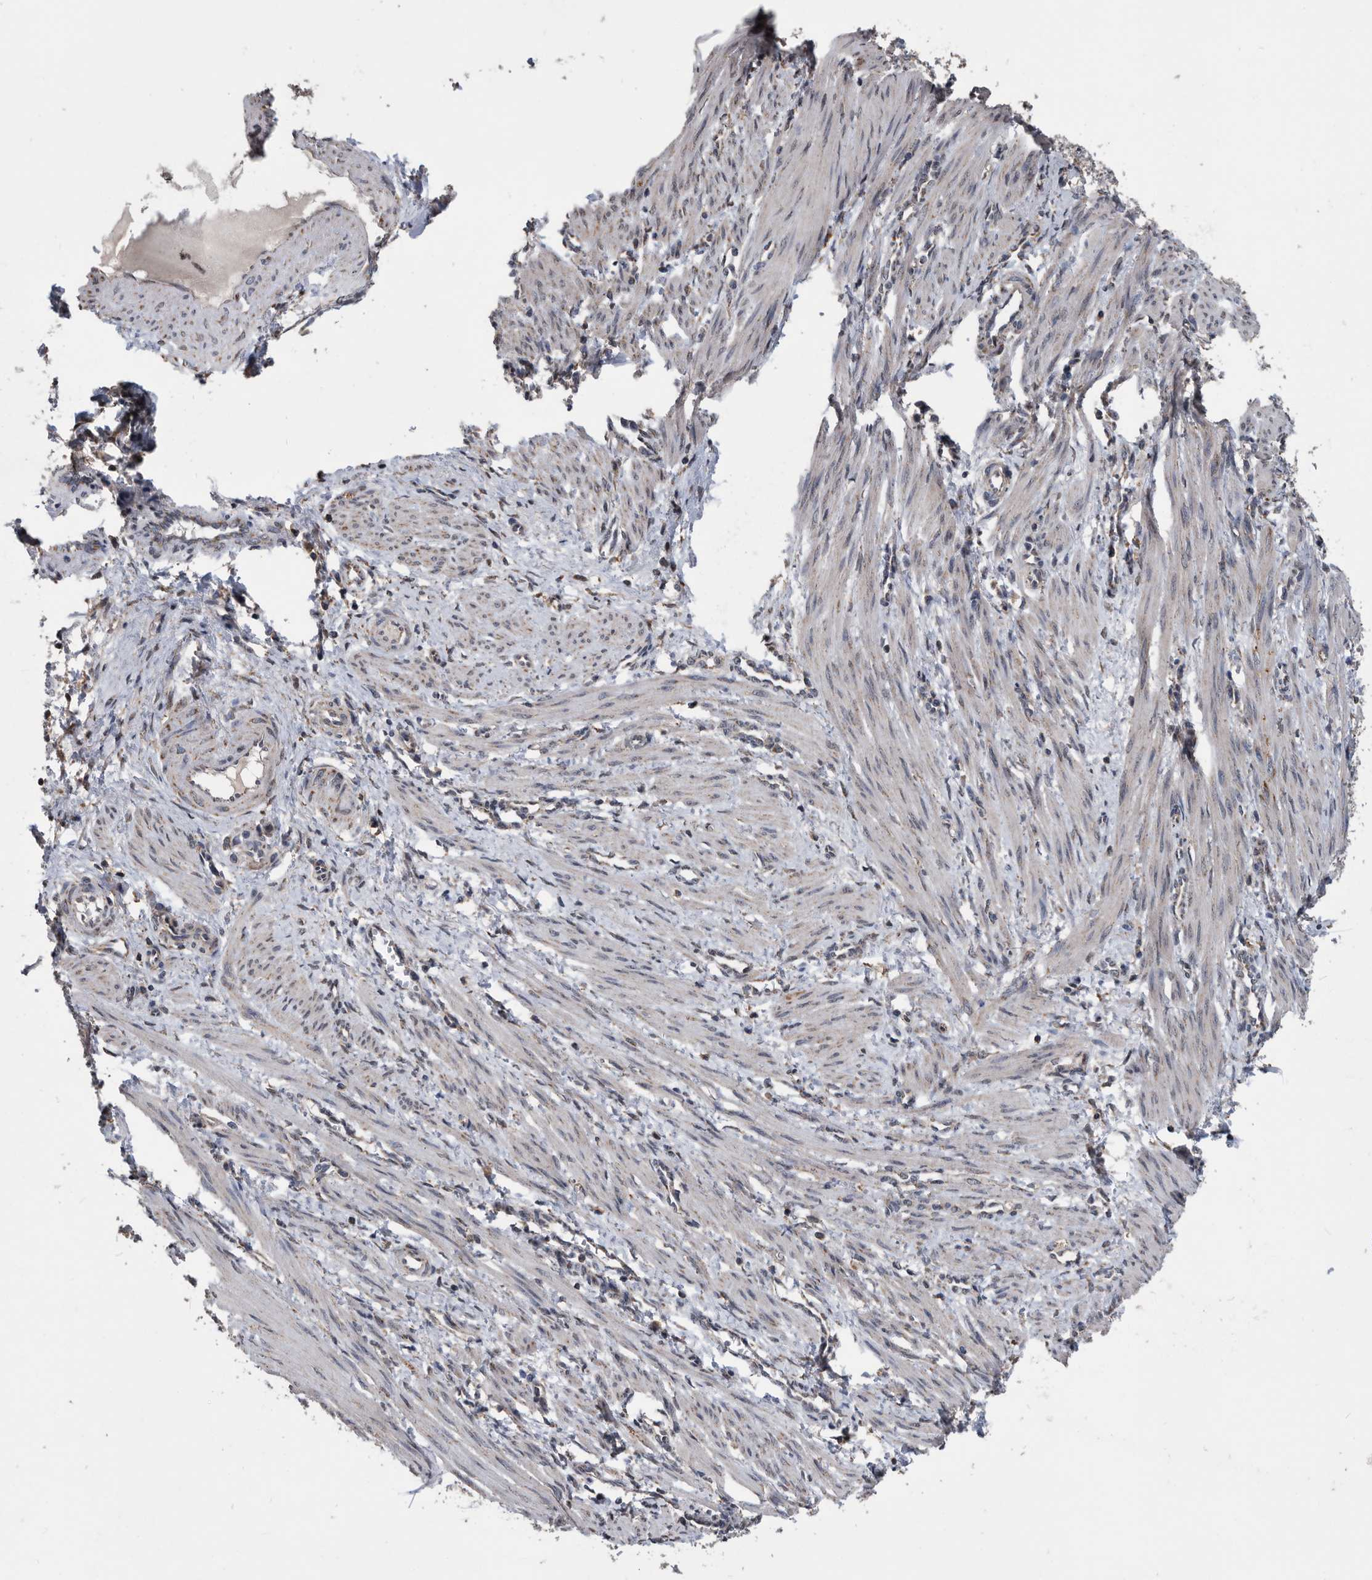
{"staining": {"intensity": "negative", "quantity": "none", "location": "none"}, "tissue": "smooth muscle", "cell_type": "Smooth muscle cells", "image_type": "normal", "snomed": [{"axis": "morphology", "description": "Normal tissue, NOS"}, {"axis": "topography", "description": "Endometrium"}], "caption": "This is a histopathology image of immunohistochemistry (IHC) staining of normal smooth muscle, which shows no expression in smooth muscle cells. The staining was performed using DAB (3,3'-diaminobenzidine) to visualize the protein expression in brown, while the nuclei were stained in blue with hematoxylin (Magnification: 20x).", "gene": "NRBP1", "patient": {"sex": "female", "age": 33}}